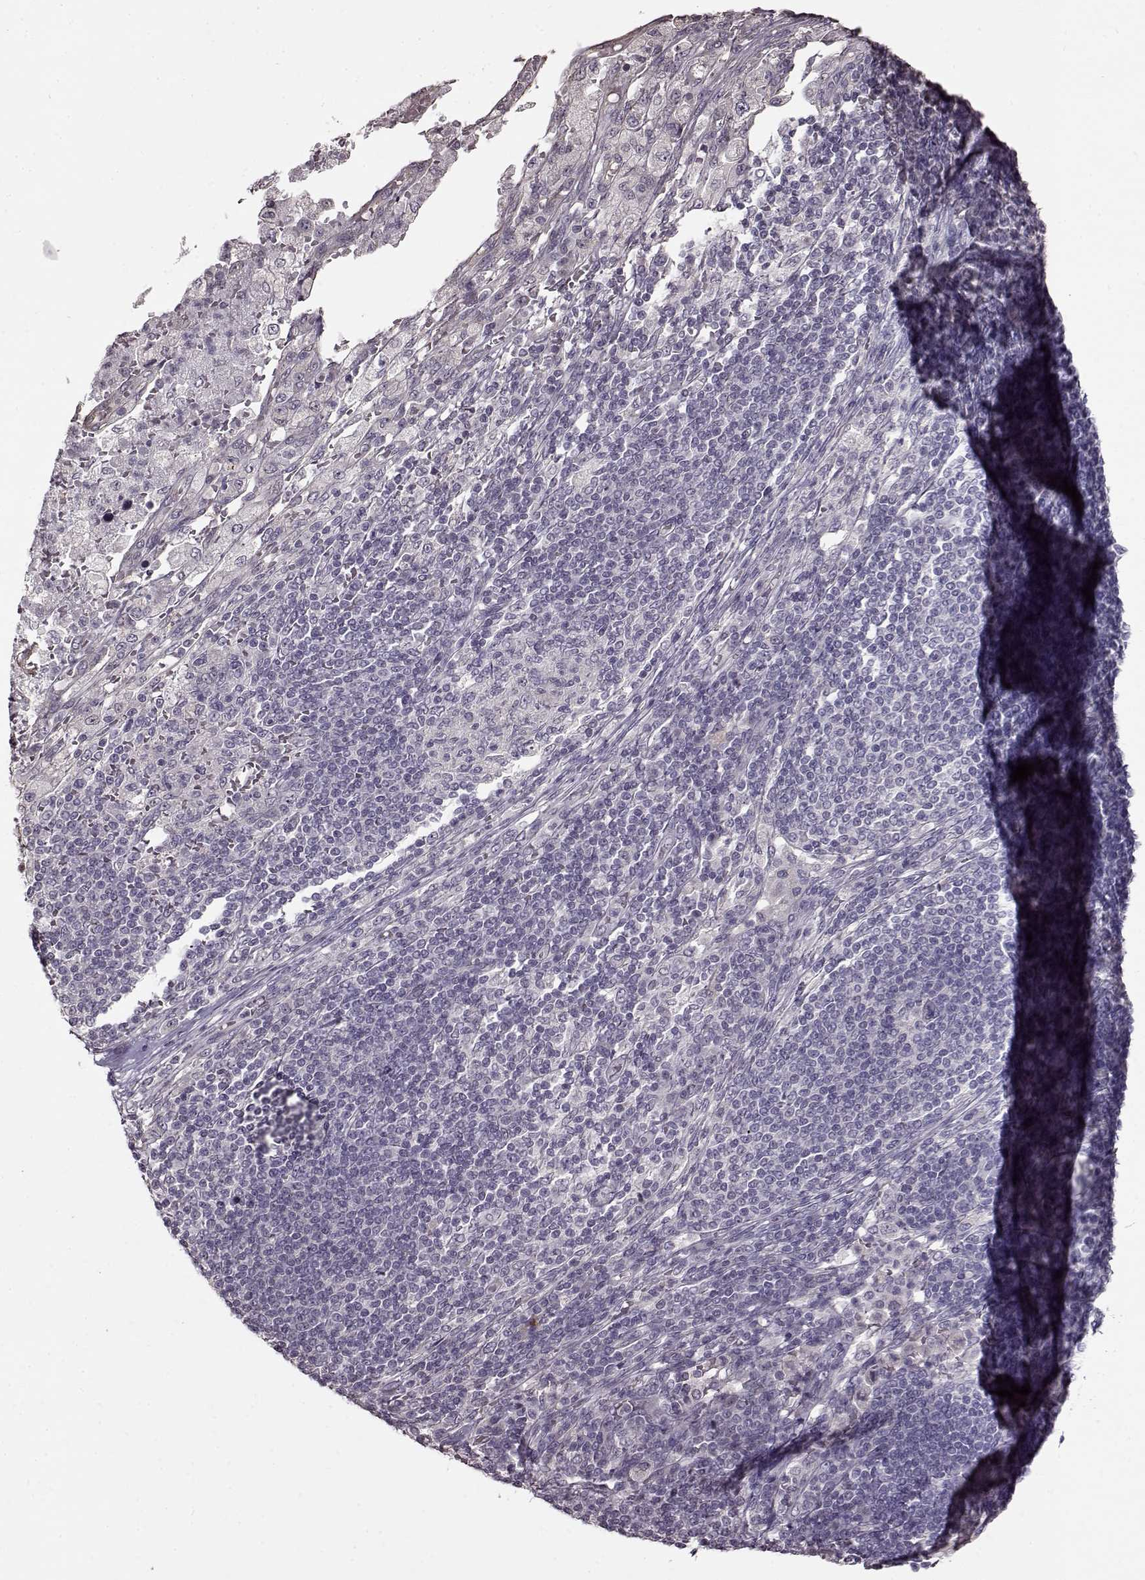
{"staining": {"intensity": "negative", "quantity": "none", "location": "none"}, "tissue": "pancreatic cancer", "cell_type": "Tumor cells", "image_type": "cancer", "snomed": [{"axis": "morphology", "description": "Adenocarcinoma, NOS"}, {"axis": "topography", "description": "Pancreas"}], "caption": "Tumor cells are negative for brown protein staining in pancreatic adenocarcinoma.", "gene": "FSHB", "patient": {"sex": "female", "age": 61}}